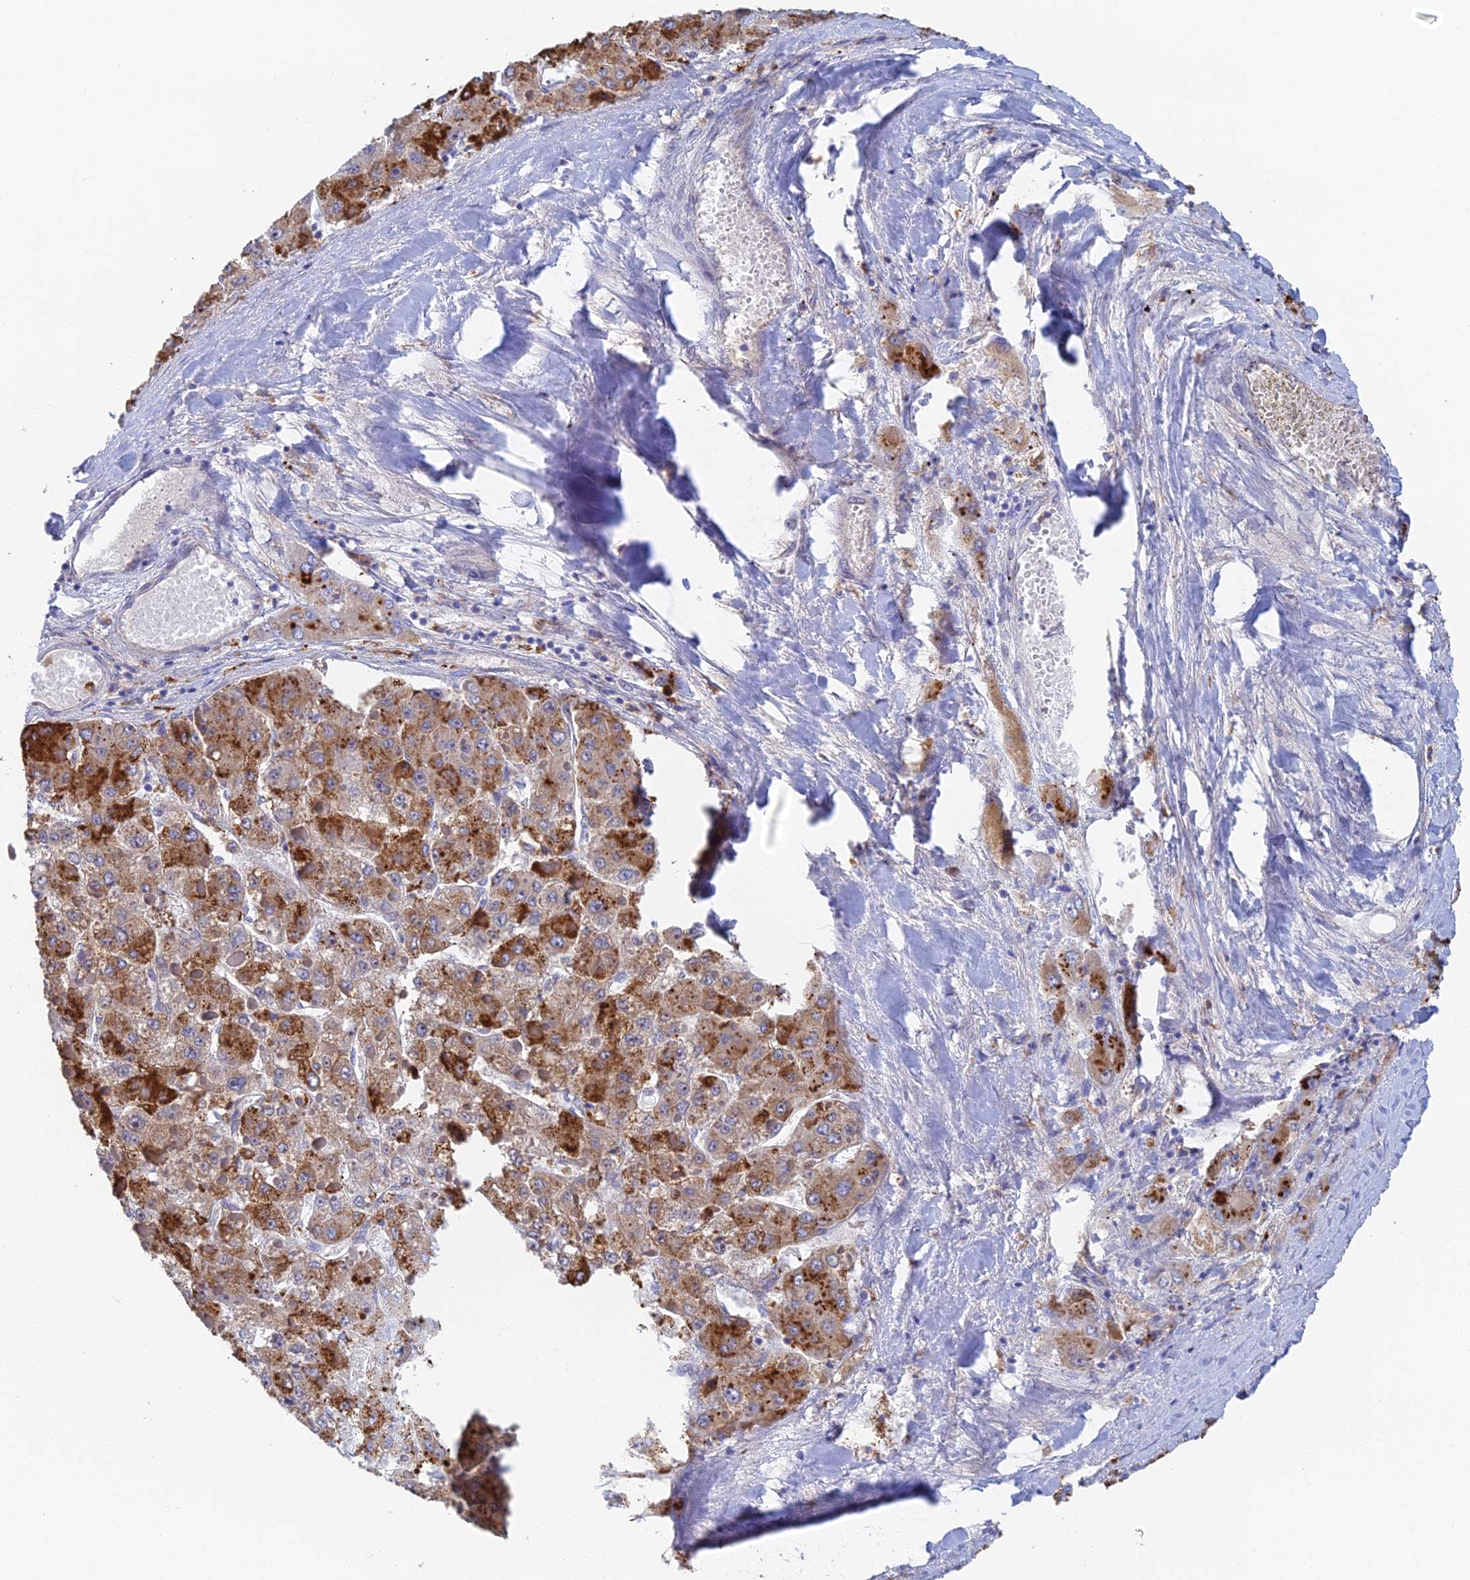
{"staining": {"intensity": "strong", "quantity": "25%-75%", "location": "cytoplasmic/membranous"}, "tissue": "liver cancer", "cell_type": "Tumor cells", "image_type": "cancer", "snomed": [{"axis": "morphology", "description": "Carcinoma, Hepatocellular, NOS"}, {"axis": "topography", "description": "Liver"}], "caption": "Protein expression analysis of hepatocellular carcinoma (liver) demonstrates strong cytoplasmic/membranous positivity in approximately 25%-75% of tumor cells.", "gene": "RPGRIP1L", "patient": {"sex": "female", "age": 73}}